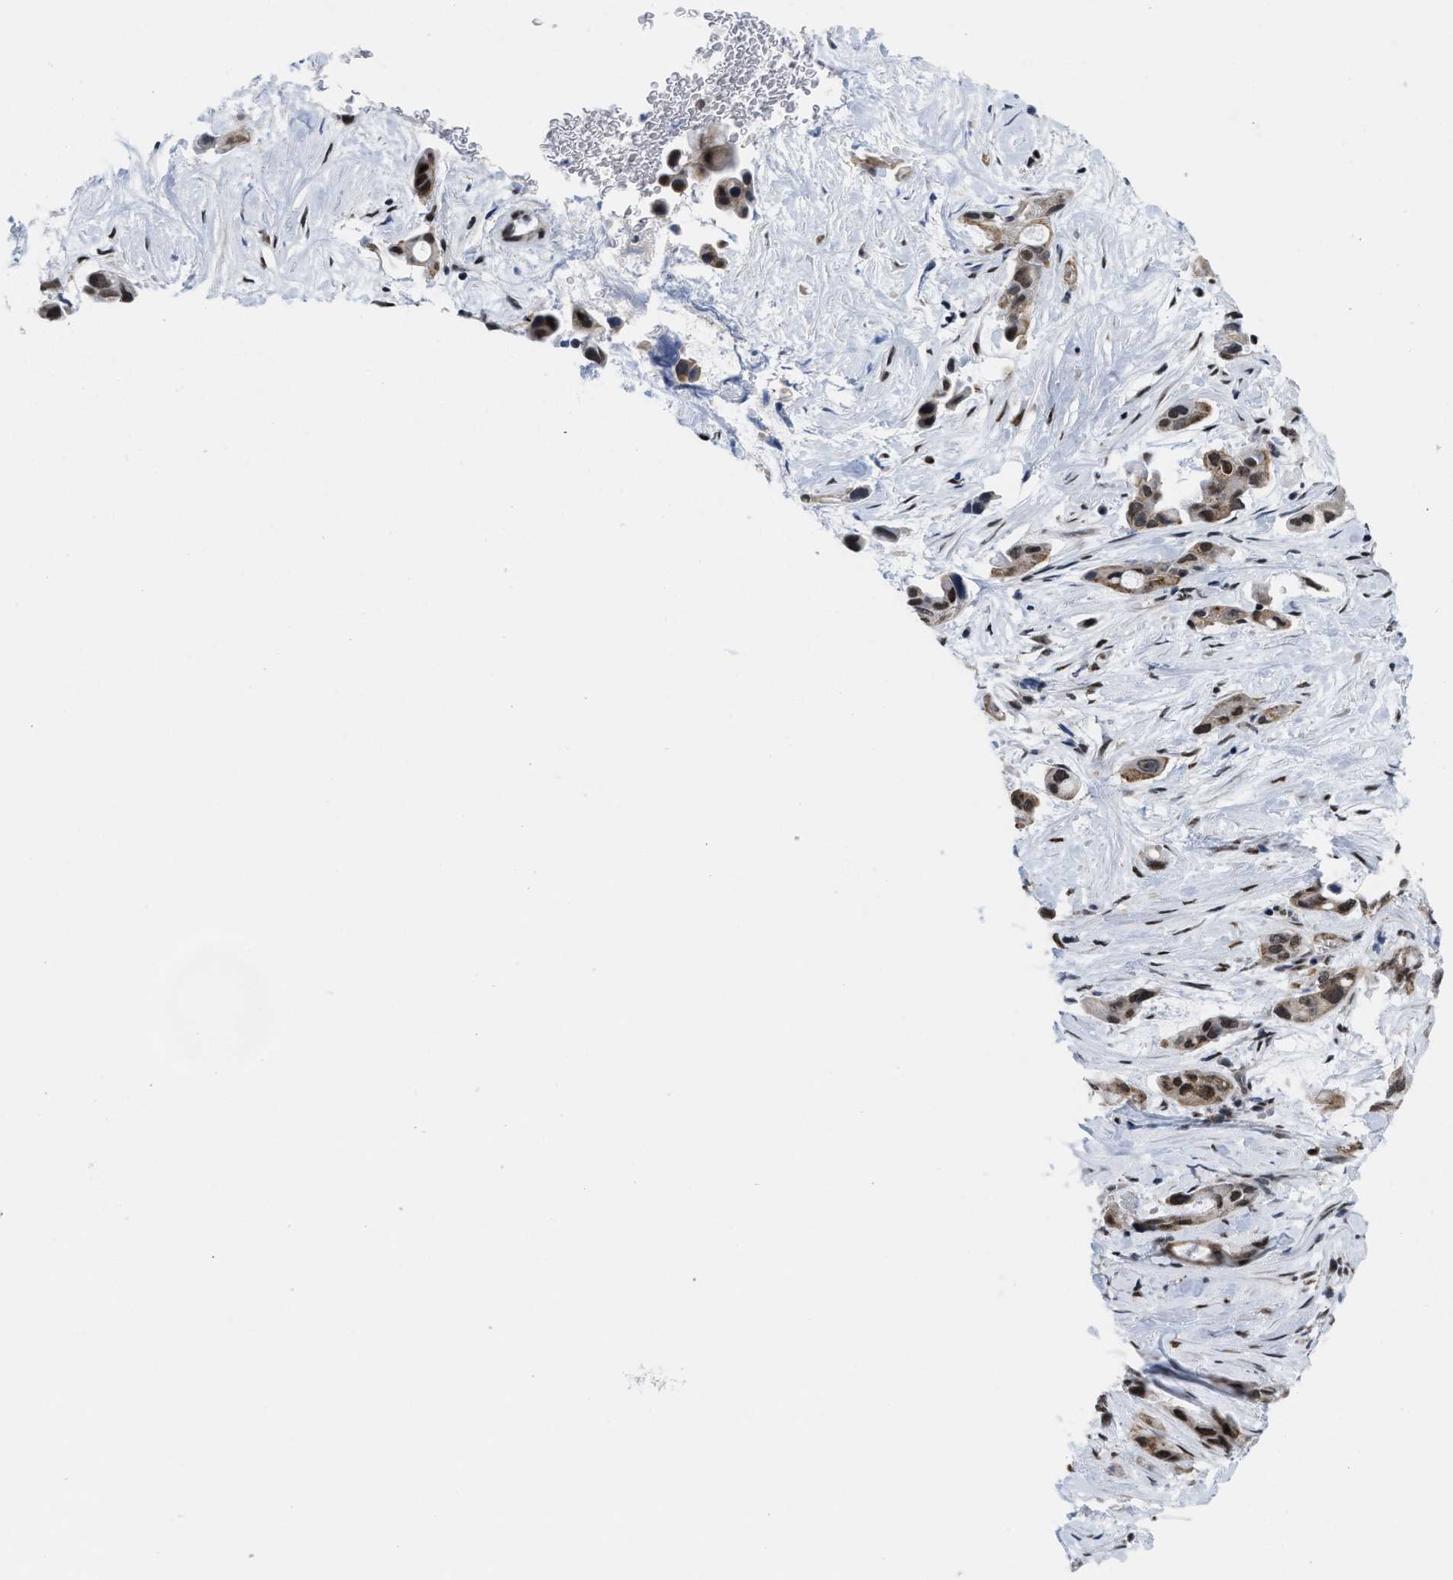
{"staining": {"intensity": "strong", "quantity": ">75%", "location": "cytoplasmic/membranous,nuclear"}, "tissue": "pancreatic cancer", "cell_type": "Tumor cells", "image_type": "cancer", "snomed": [{"axis": "morphology", "description": "Adenocarcinoma, NOS"}, {"axis": "topography", "description": "Pancreas"}], "caption": "Immunohistochemical staining of human pancreatic cancer reveals high levels of strong cytoplasmic/membranous and nuclear expression in about >75% of tumor cells.", "gene": "MIER1", "patient": {"sex": "male", "age": 53}}